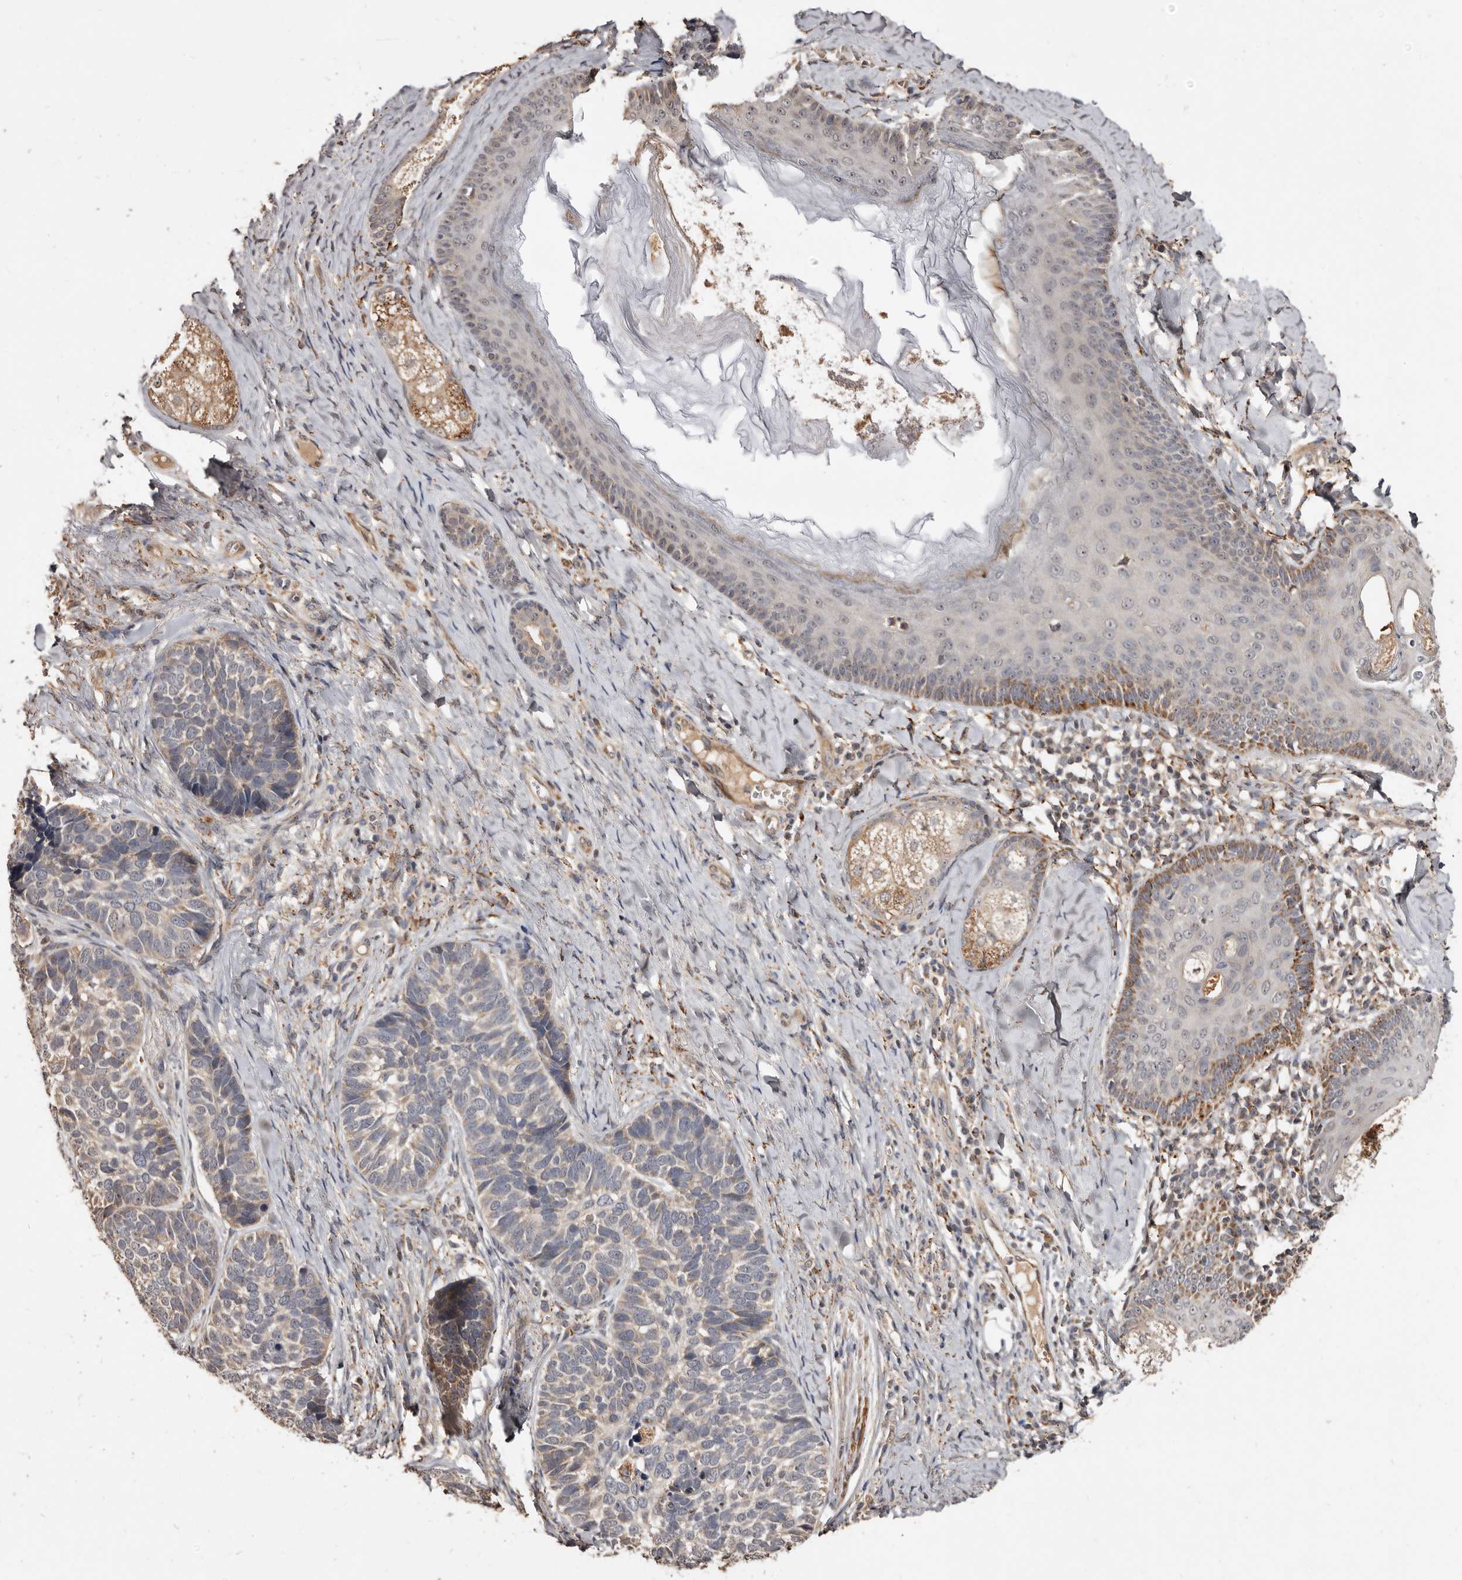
{"staining": {"intensity": "weak", "quantity": "25%-75%", "location": "cytoplasmic/membranous"}, "tissue": "skin cancer", "cell_type": "Tumor cells", "image_type": "cancer", "snomed": [{"axis": "morphology", "description": "Basal cell carcinoma"}, {"axis": "topography", "description": "Skin"}], "caption": "Weak cytoplasmic/membranous staining for a protein is seen in approximately 25%-75% of tumor cells of basal cell carcinoma (skin) using immunohistochemistry (IHC).", "gene": "AKAP7", "patient": {"sex": "male", "age": 62}}